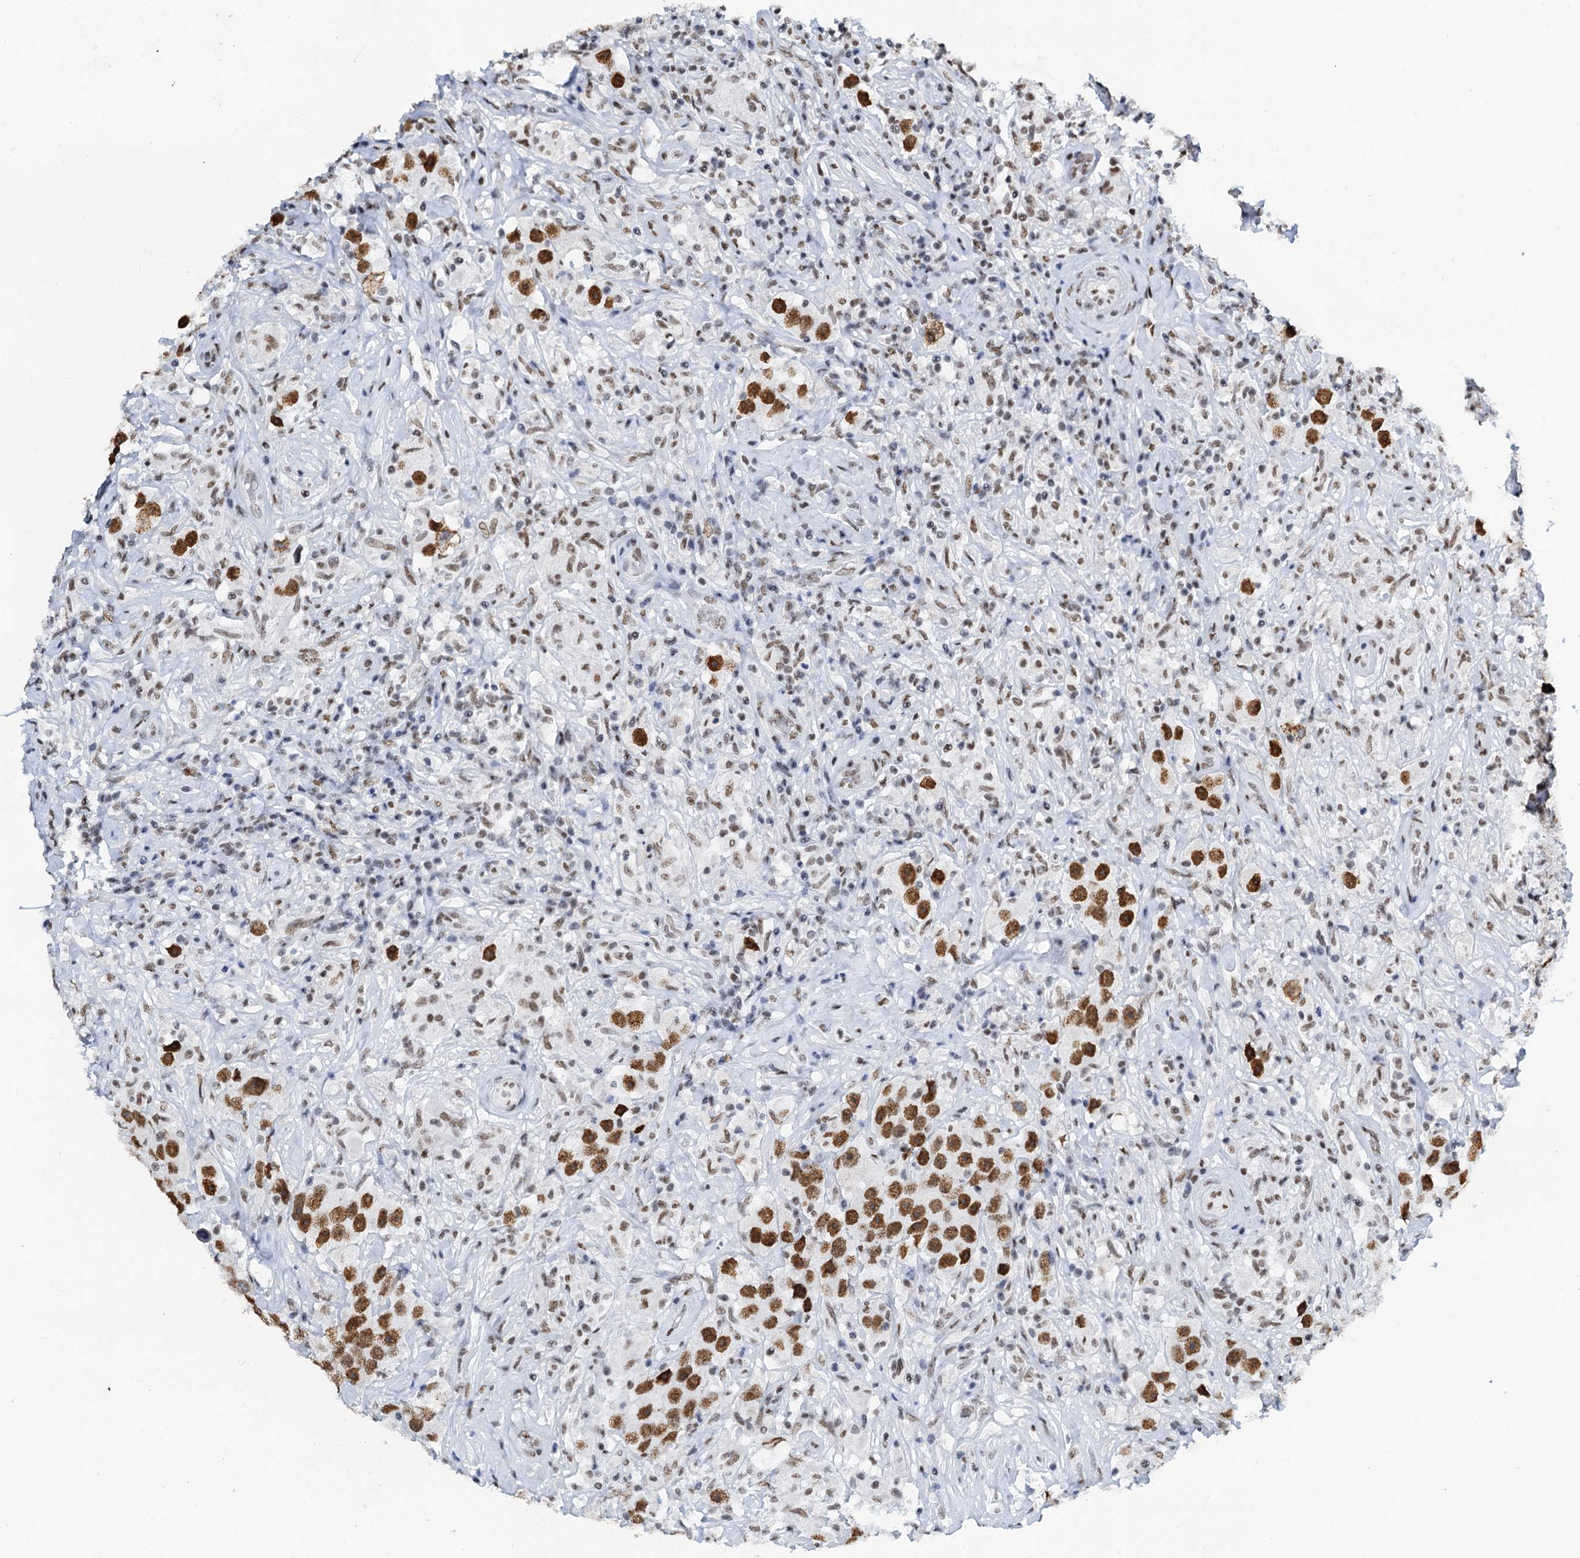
{"staining": {"intensity": "strong", "quantity": ">75%", "location": "nuclear"}, "tissue": "testis cancer", "cell_type": "Tumor cells", "image_type": "cancer", "snomed": [{"axis": "morphology", "description": "Seminoma, NOS"}, {"axis": "topography", "description": "Testis"}], "caption": "Approximately >75% of tumor cells in human testis seminoma demonstrate strong nuclear protein expression as visualized by brown immunohistochemical staining.", "gene": "SLTM", "patient": {"sex": "male", "age": 49}}